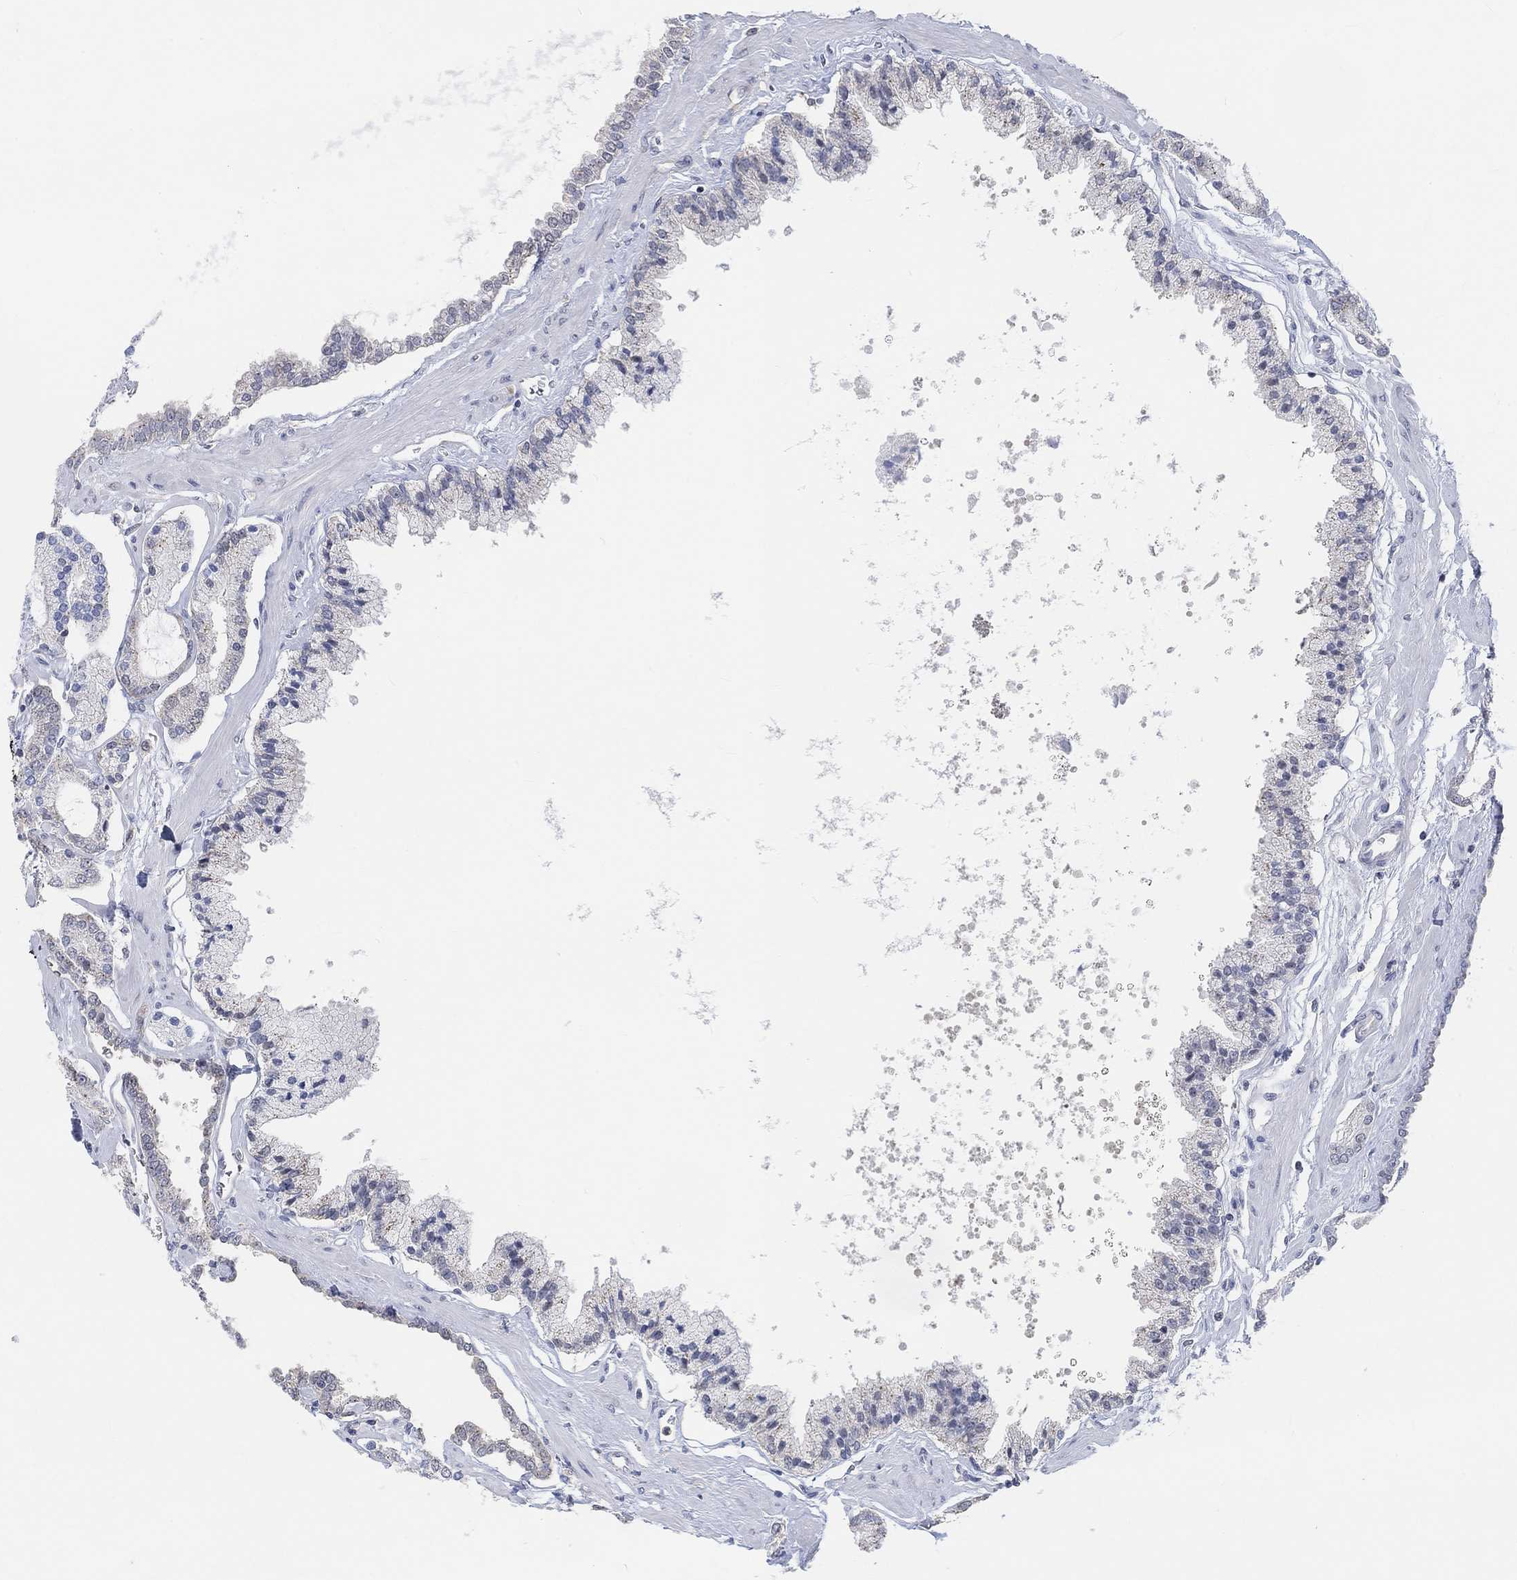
{"staining": {"intensity": "negative", "quantity": "none", "location": "none"}, "tissue": "prostate cancer", "cell_type": "Tumor cells", "image_type": "cancer", "snomed": [{"axis": "morphology", "description": "Adenocarcinoma, NOS"}, {"axis": "topography", "description": "Prostate"}], "caption": "Immunohistochemistry of prostate adenocarcinoma demonstrates no staining in tumor cells.", "gene": "MUC1", "patient": {"sex": "male", "age": 63}}